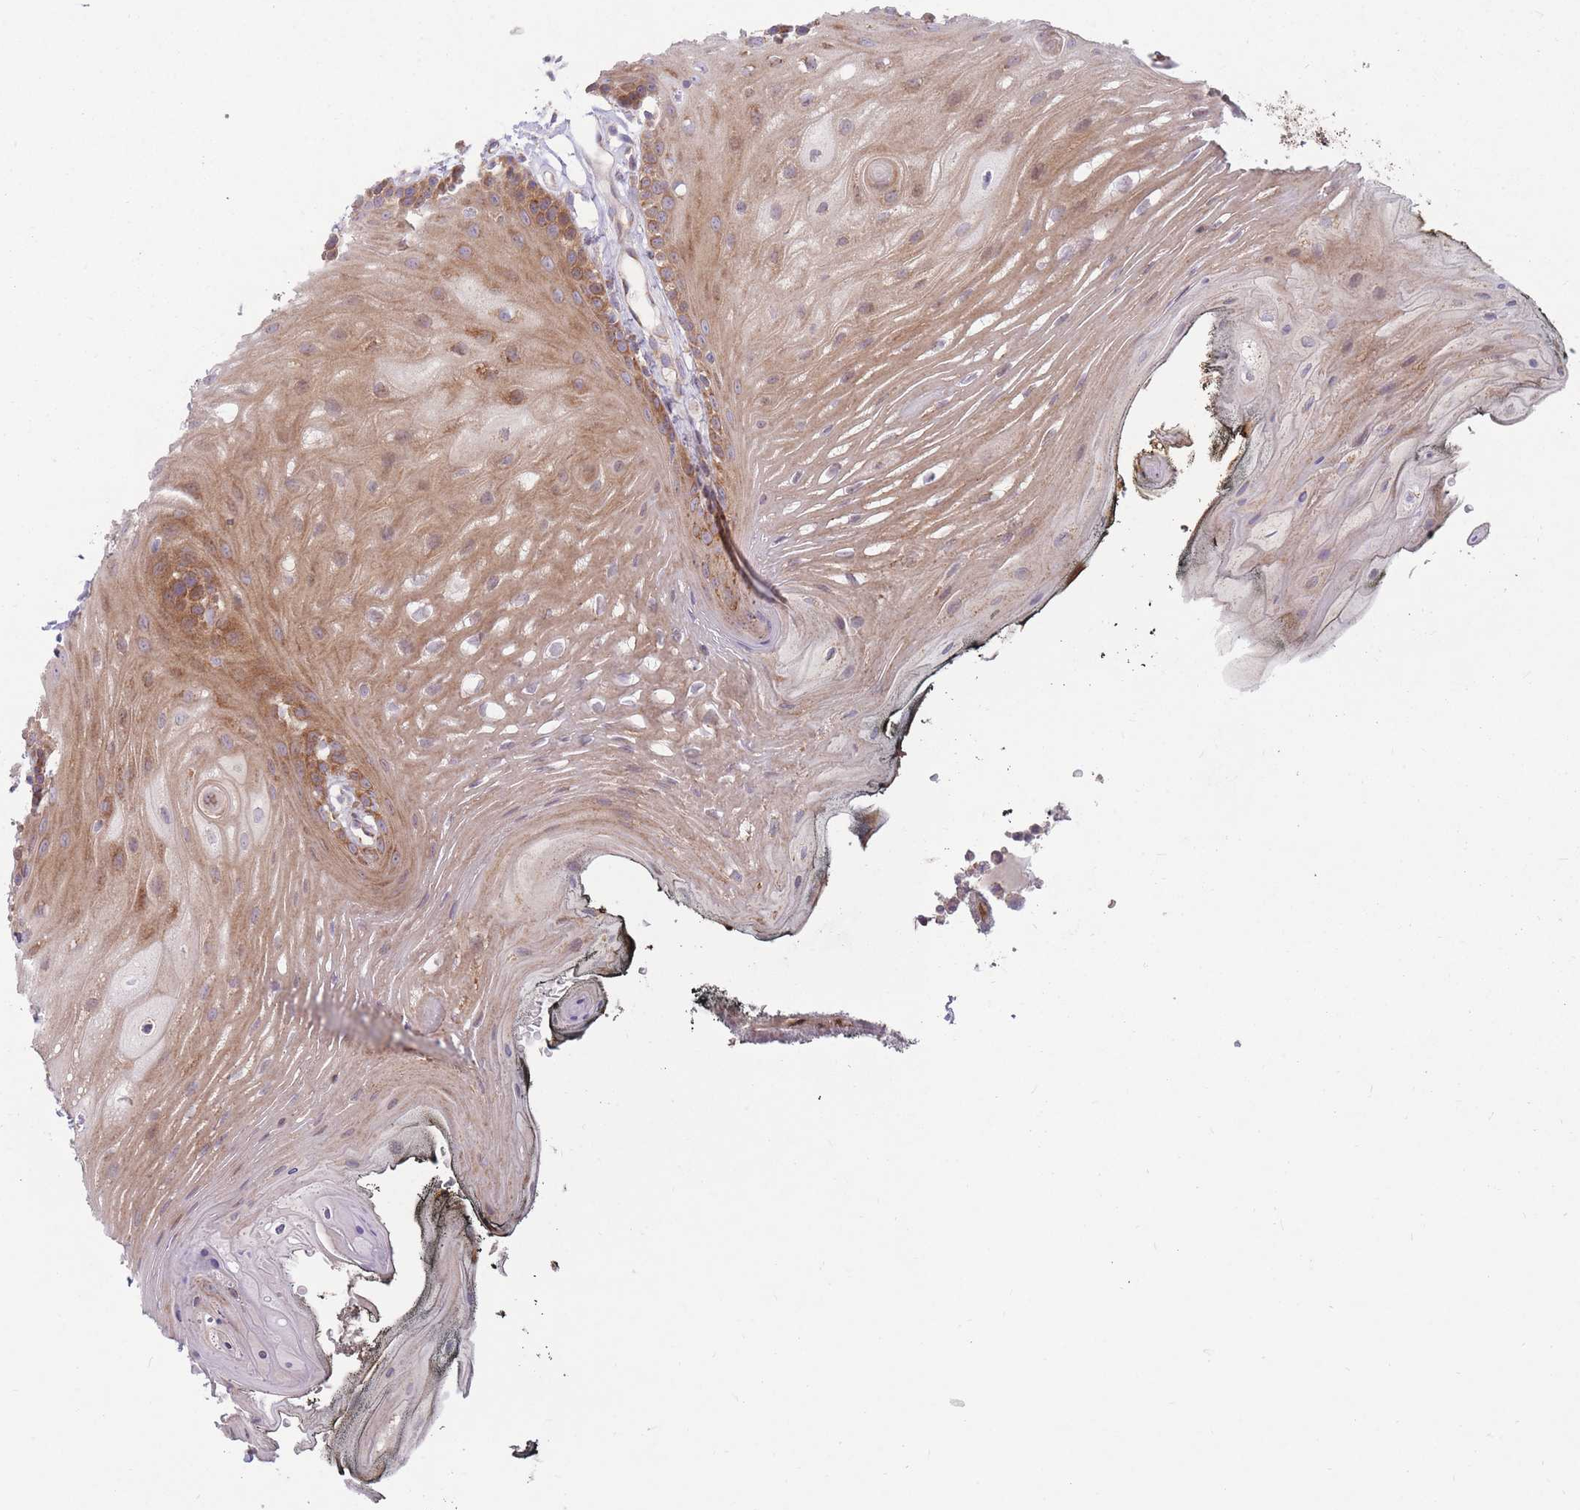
{"staining": {"intensity": "moderate", "quantity": "25%-75%", "location": "cytoplasmic/membranous"}, "tissue": "oral mucosa", "cell_type": "Squamous epithelial cells", "image_type": "normal", "snomed": [{"axis": "morphology", "description": "Normal tissue, NOS"}, {"axis": "topography", "description": "Oral tissue"}, {"axis": "topography", "description": "Tounge, NOS"}], "caption": "Immunohistochemistry (DAB (3,3'-diaminobenzidine)) staining of unremarkable human oral mucosa displays moderate cytoplasmic/membranous protein staining in about 25%-75% of squamous epithelial cells. (DAB IHC with brightfield microscopy, high magnification).", "gene": "ENSG00000255639", "patient": {"sex": "female", "age": 81}}